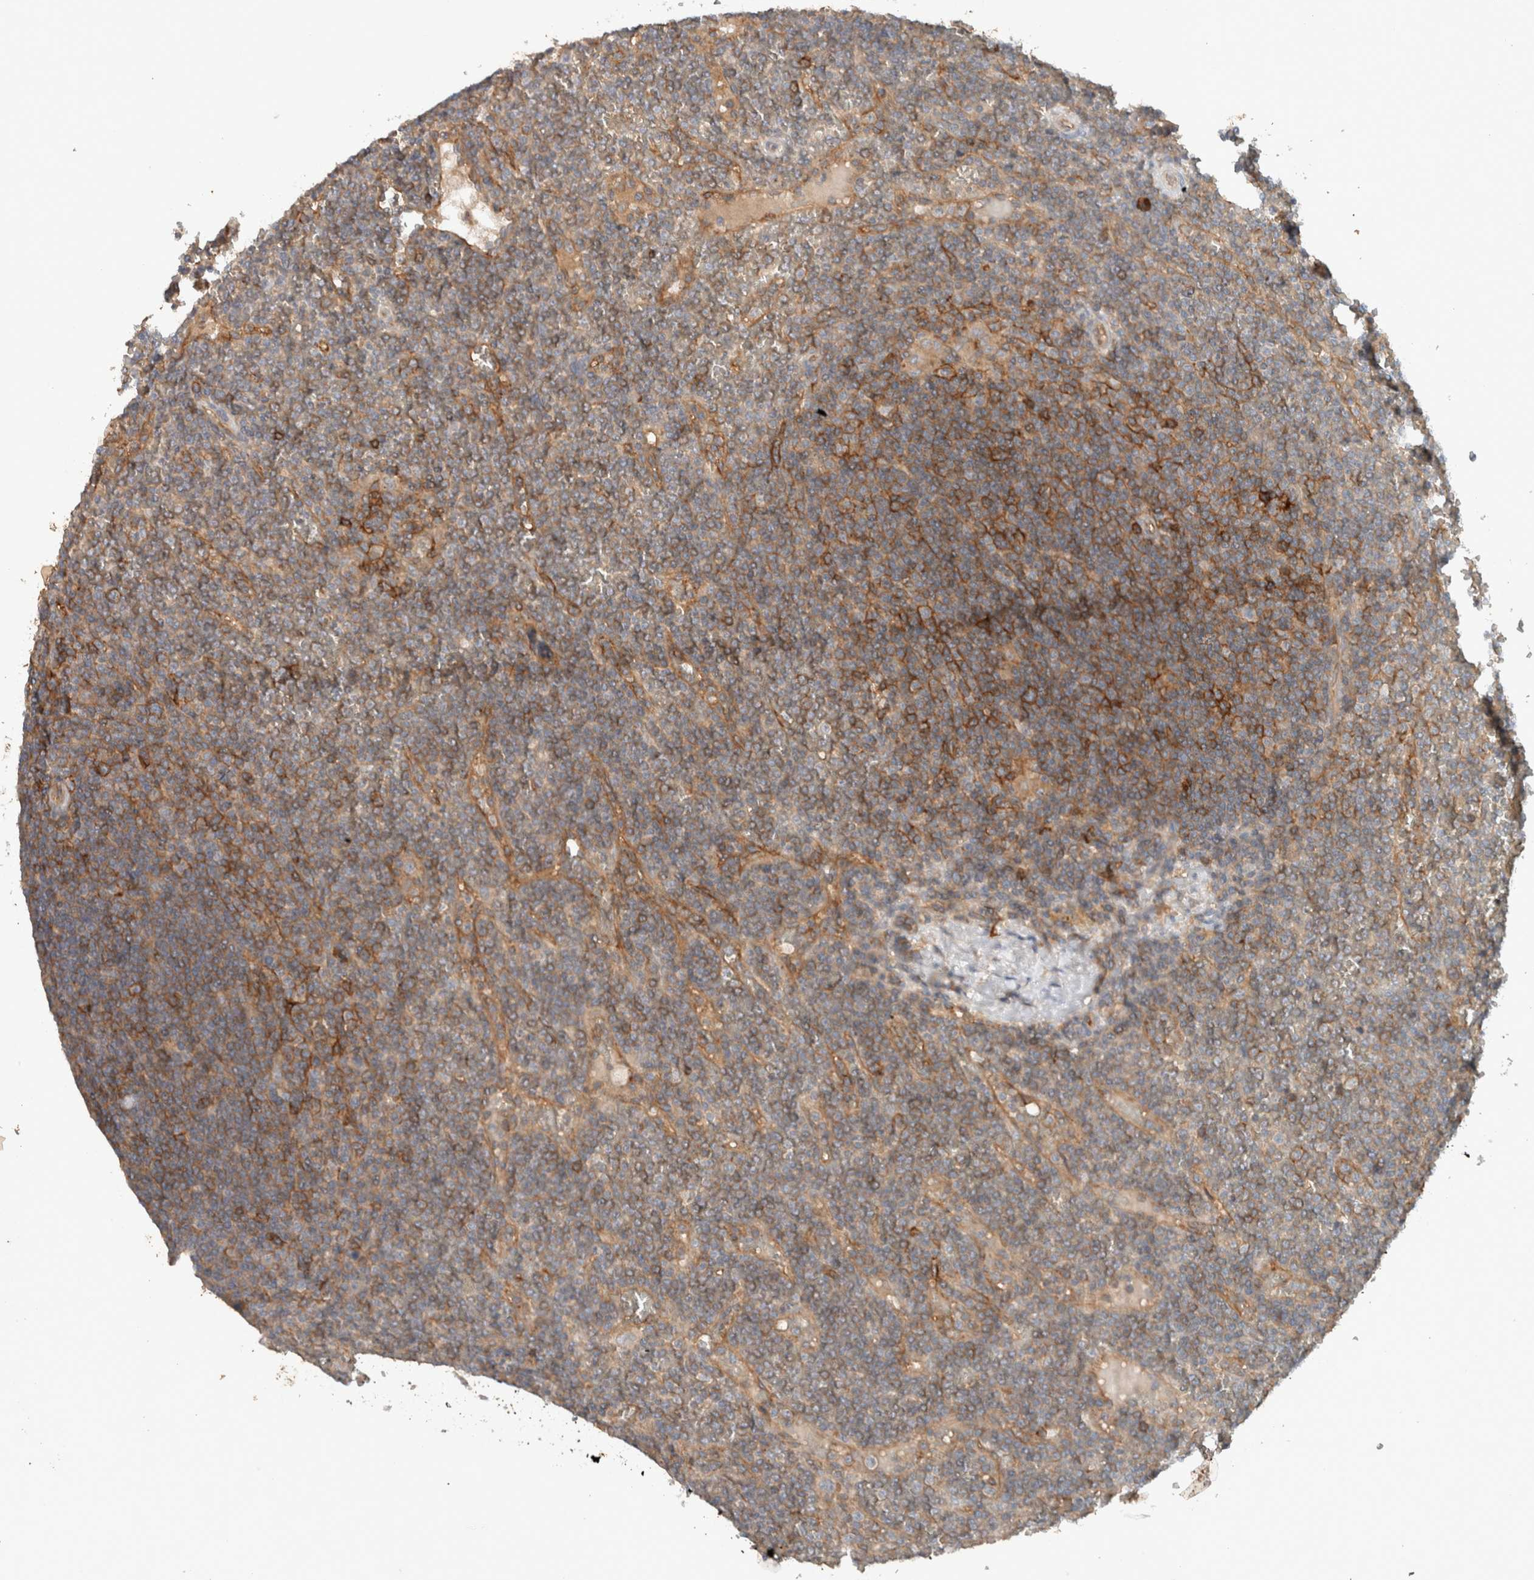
{"staining": {"intensity": "moderate", "quantity": "25%-75%", "location": "cytoplasmic/membranous"}, "tissue": "lymphoma", "cell_type": "Tumor cells", "image_type": "cancer", "snomed": [{"axis": "morphology", "description": "Malignant lymphoma, non-Hodgkin's type, Low grade"}, {"axis": "topography", "description": "Spleen"}], "caption": "High-magnification brightfield microscopy of lymphoma stained with DAB (3,3'-diaminobenzidine) (brown) and counterstained with hematoxylin (blue). tumor cells exhibit moderate cytoplasmic/membranous expression is seen in approximately25%-75% of cells.", "gene": "UGCG", "patient": {"sex": "female", "age": 19}}